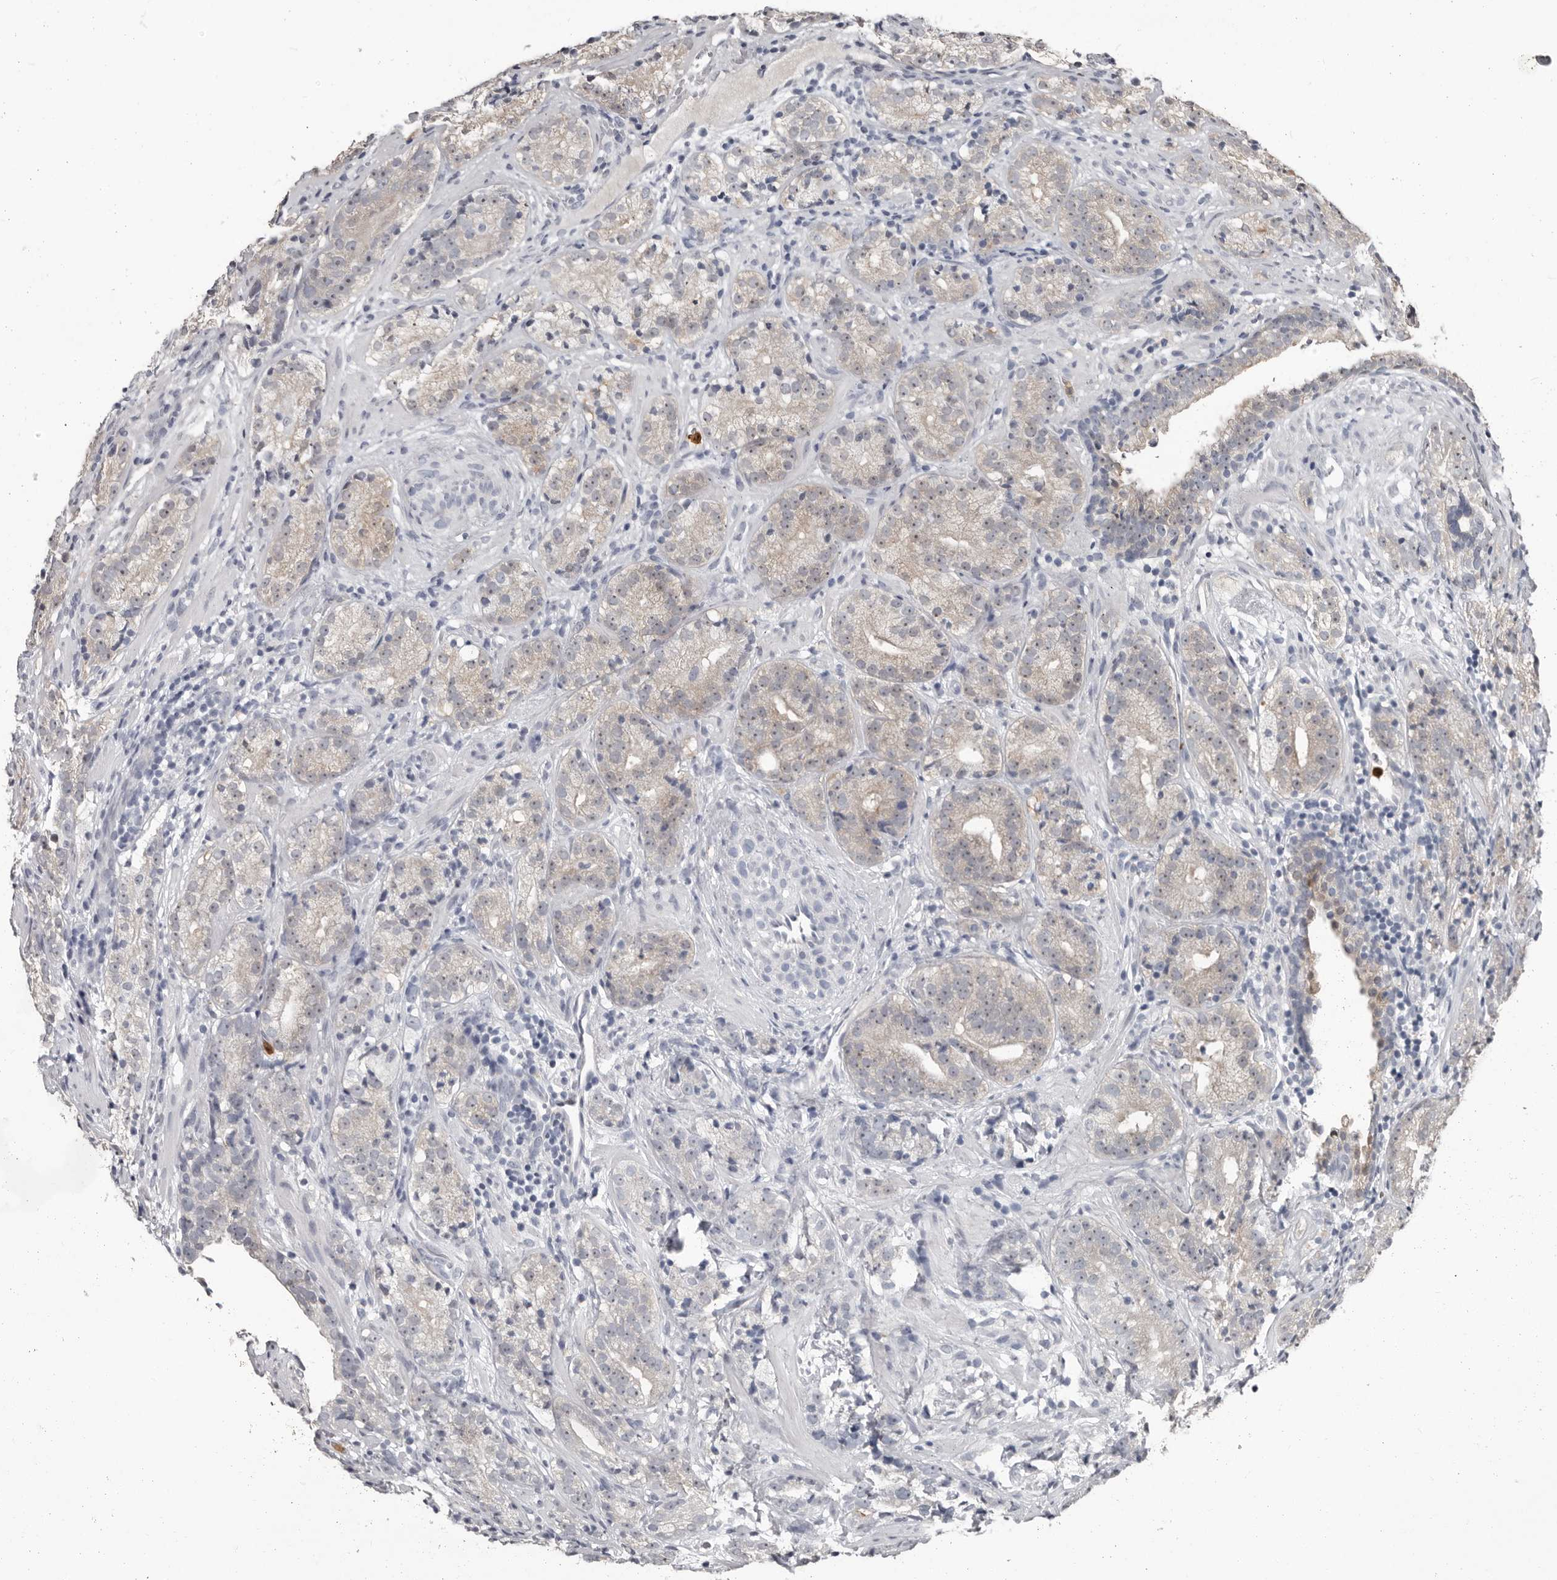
{"staining": {"intensity": "negative", "quantity": "none", "location": "none"}, "tissue": "prostate cancer", "cell_type": "Tumor cells", "image_type": "cancer", "snomed": [{"axis": "morphology", "description": "Adenocarcinoma, High grade"}, {"axis": "topography", "description": "Prostate"}], "caption": "This is an immunohistochemistry image of human prostate cancer (high-grade adenocarcinoma). There is no positivity in tumor cells.", "gene": "GPR157", "patient": {"sex": "male", "age": 56}}